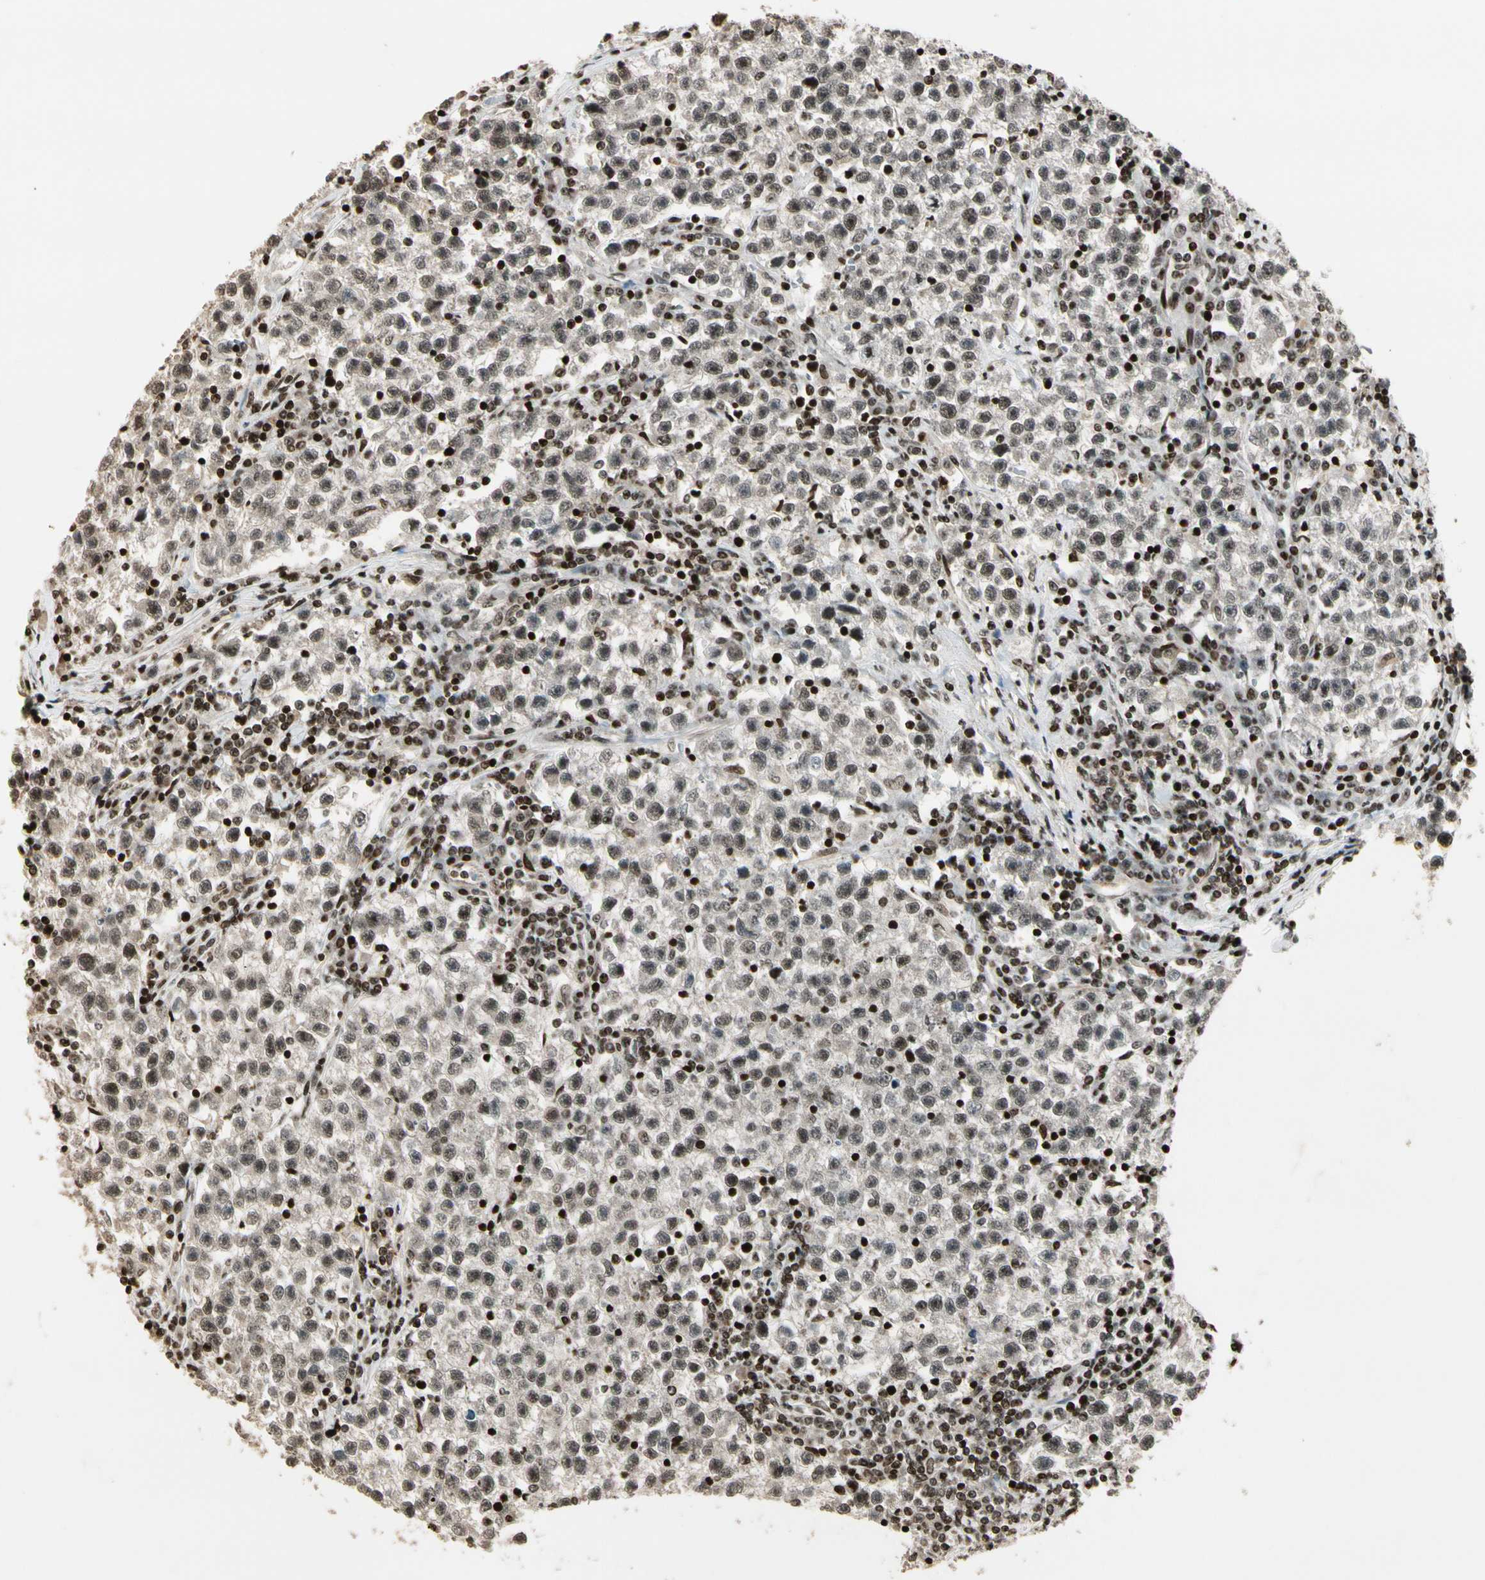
{"staining": {"intensity": "weak", "quantity": ">75%", "location": "nuclear"}, "tissue": "testis cancer", "cell_type": "Tumor cells", "image_type": "cancer", "snomed": [{"axis": "morphology", "description": "Seminoma, NOS"}, {"axis": "topography", "description": "Testis"}], "caption": "Seminoma (testis) stained with immunohistochemistry demonstrates weak nuclear staining in approximately >75% of tumor cells.", "gene": "TSHZ3", "patient": {"sex": "male", "age": 22}}